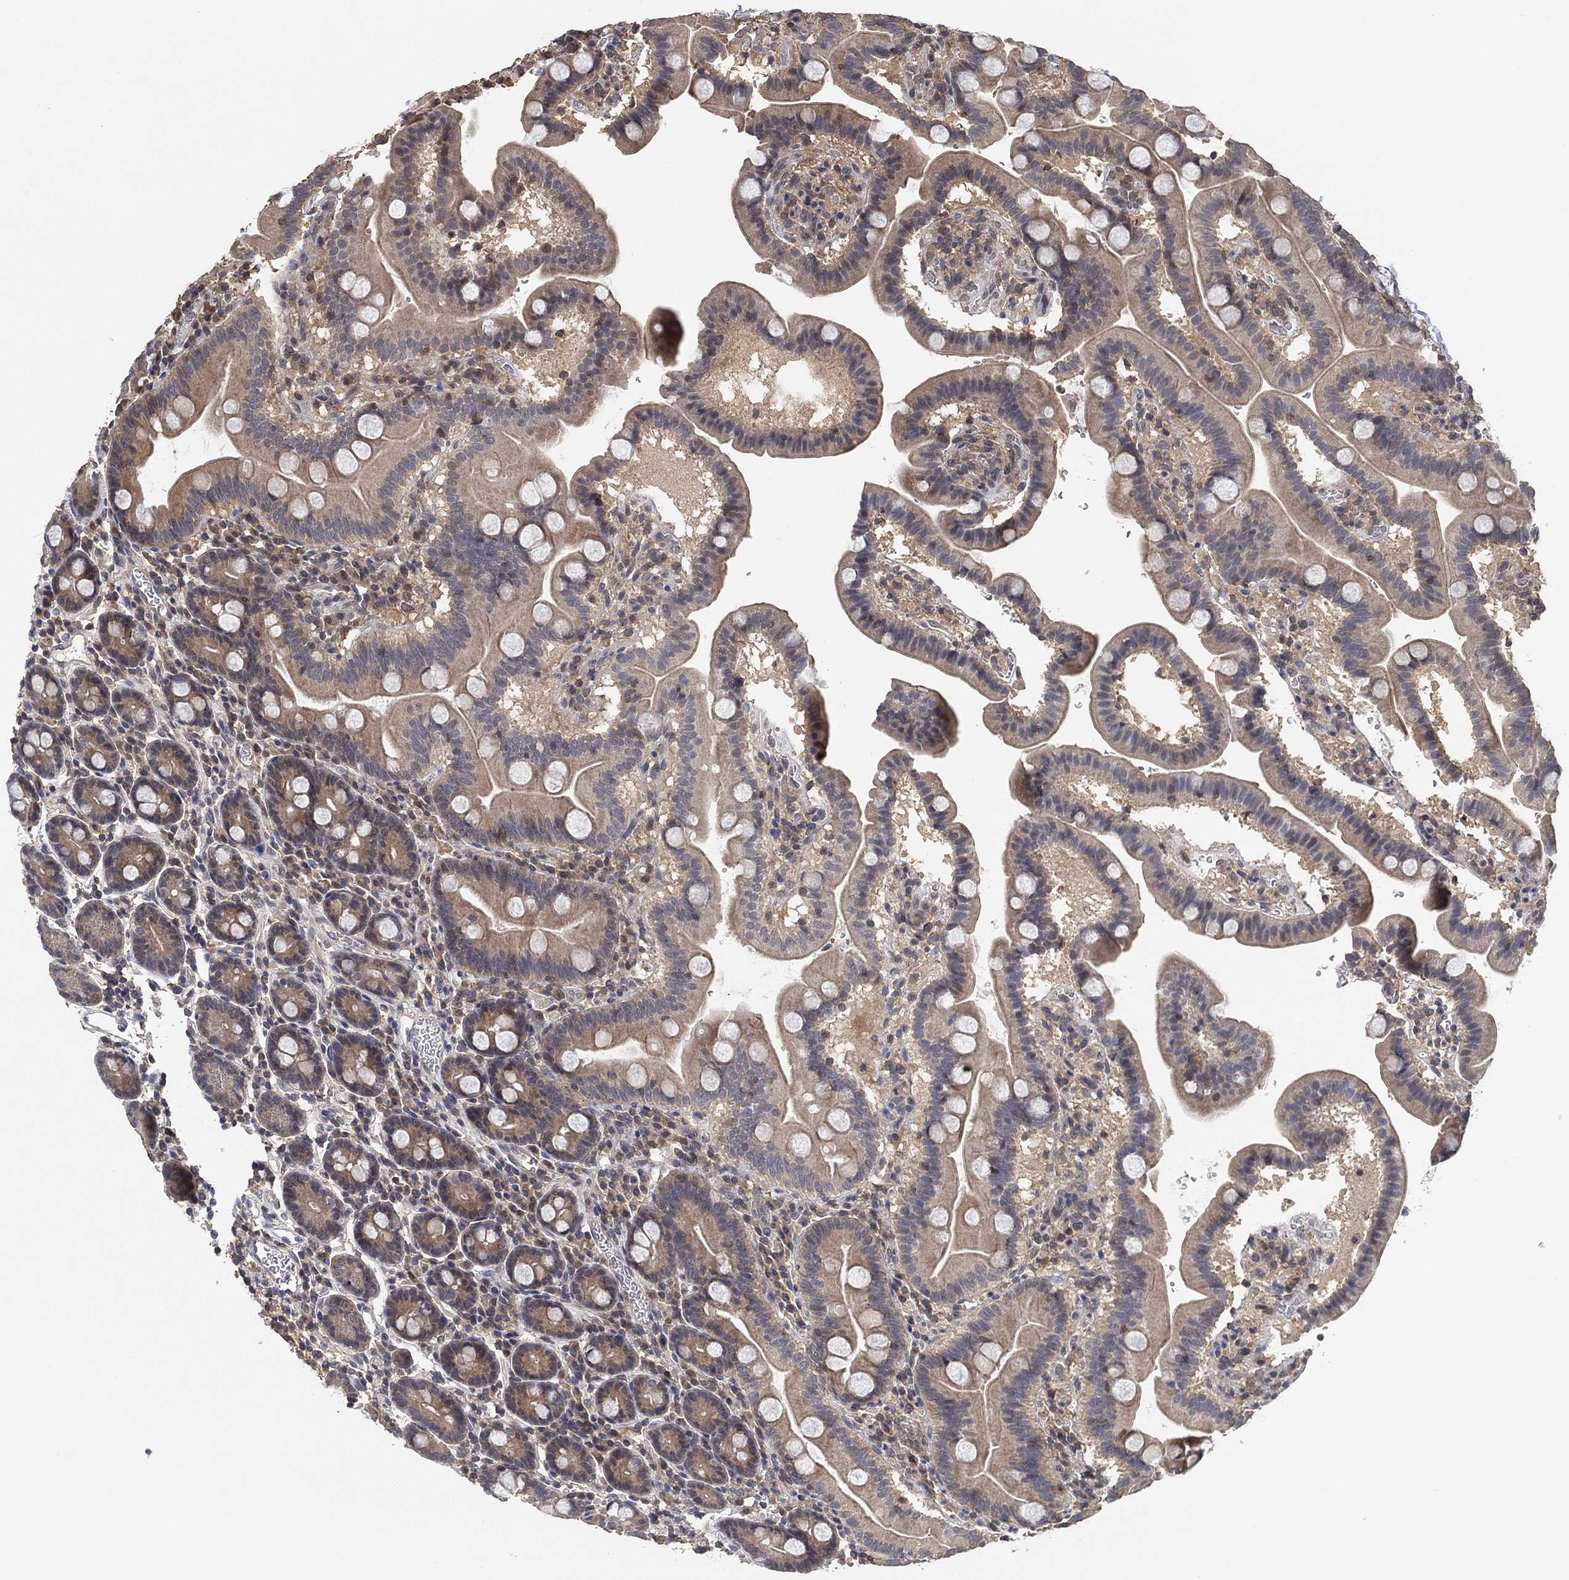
{"staining": {"intensity": "weak", "quantity": "25%-75%", "location": "cytoplasmic/membranous"}, "tissue": "duodenum", "cell_type": "Glandular cells", "image_type": "normal", "snomed": [{"axis": "morphology", "description": "Normal tissue, NOS"}, {"axis": "topography", "description": "Duodenum"}], "caption": "DAB immunohistochemical staining of benign human duodenum exhibits weak cytoplasmic/membranous protein positivity in approximately 25%-75% of glandular cells.", "gene": "CCDC43", "patient": {"sex": "male", "age": 59}}